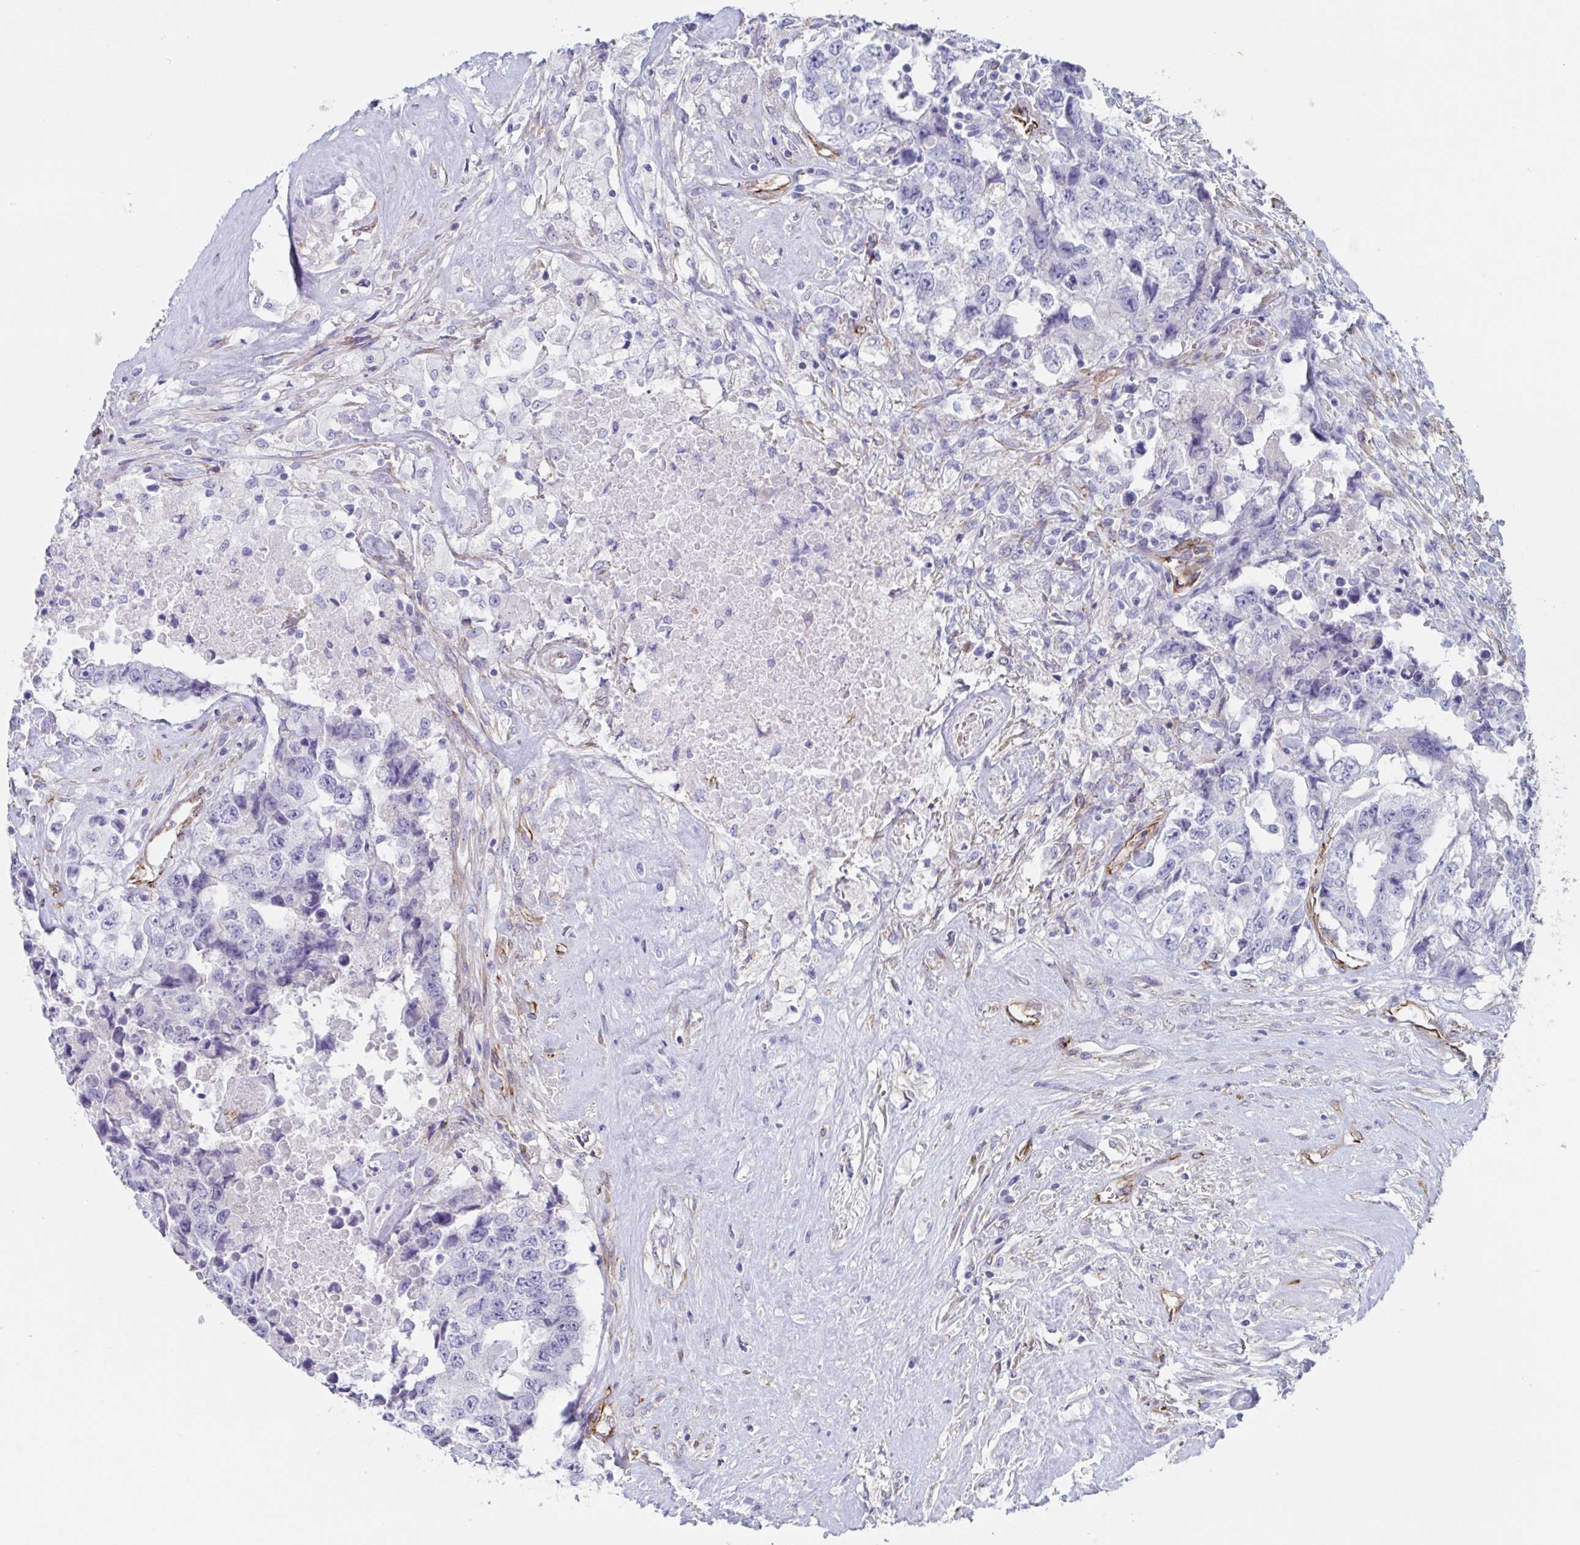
{"staining": {"intensity": "negative", "quantity": "none", "location": "none"}, "tissue": "testis cancer", "cell_type": "Tumor cells", "image_type": "cancer", "snomed": [{"axis": "morphology", "description": "Carcinoma, Embryonal, NOS"}, {"axis": "topography", "description": "Testis"}], "caption": "Photomicrograph shows no significant protein expression in tumor cells of testis cancer.", "gene": "CITED4", "patient": {"sex": "male", "age": 24}}